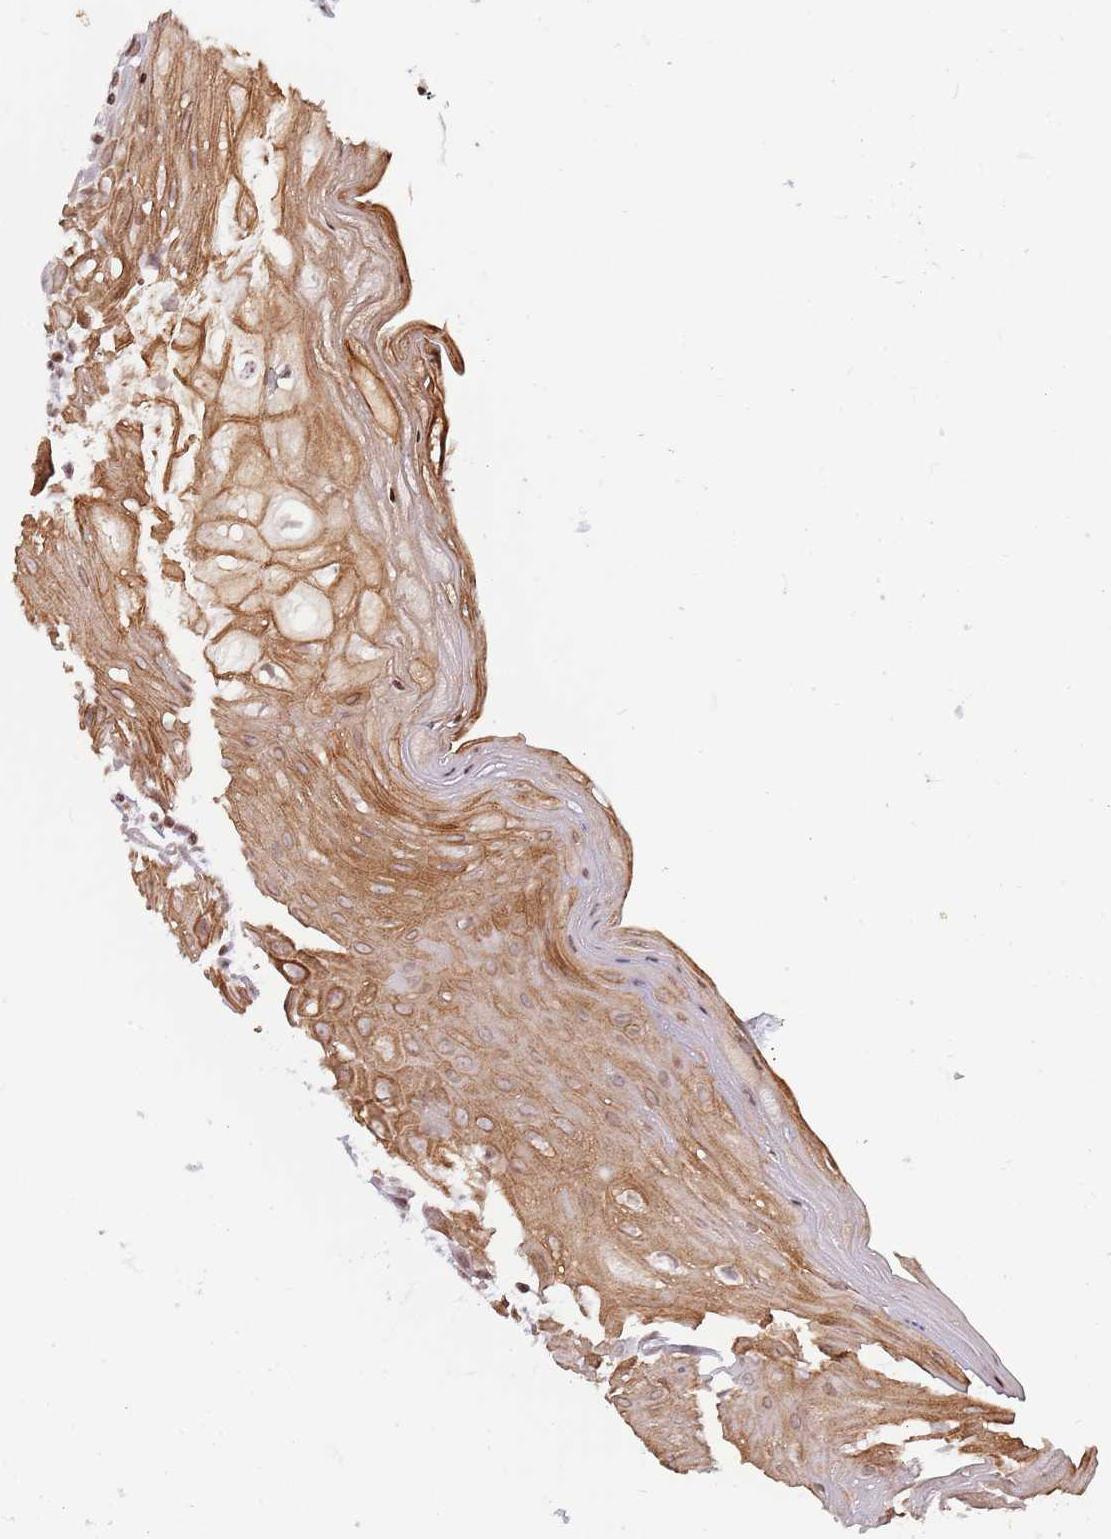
{"staining": {"intensity": "strong", "quantity": ">75%", "location": "cytoplasmic/membranous,nuclear"}, "tissue": "oral mucosa", "cell_type": "Squamous epithelial cells", "image_type": "normal", "snomed": [{"axis": "morphology", "description": "Normal tissue, NOS"}, {"axis": "topography", "description": "Oral tissue"}, {"axis": "topography", "description": "Tounge, NOS"}], "caption": "Protein expression analysis of unremarkable oral mucosa shows strong cytoplasmic/membranous,nuclear expression in approximately >75% of squamous epithelial cells.", "gene": "SH3RF3", "patient": {"sex": "female", "age": 59}}